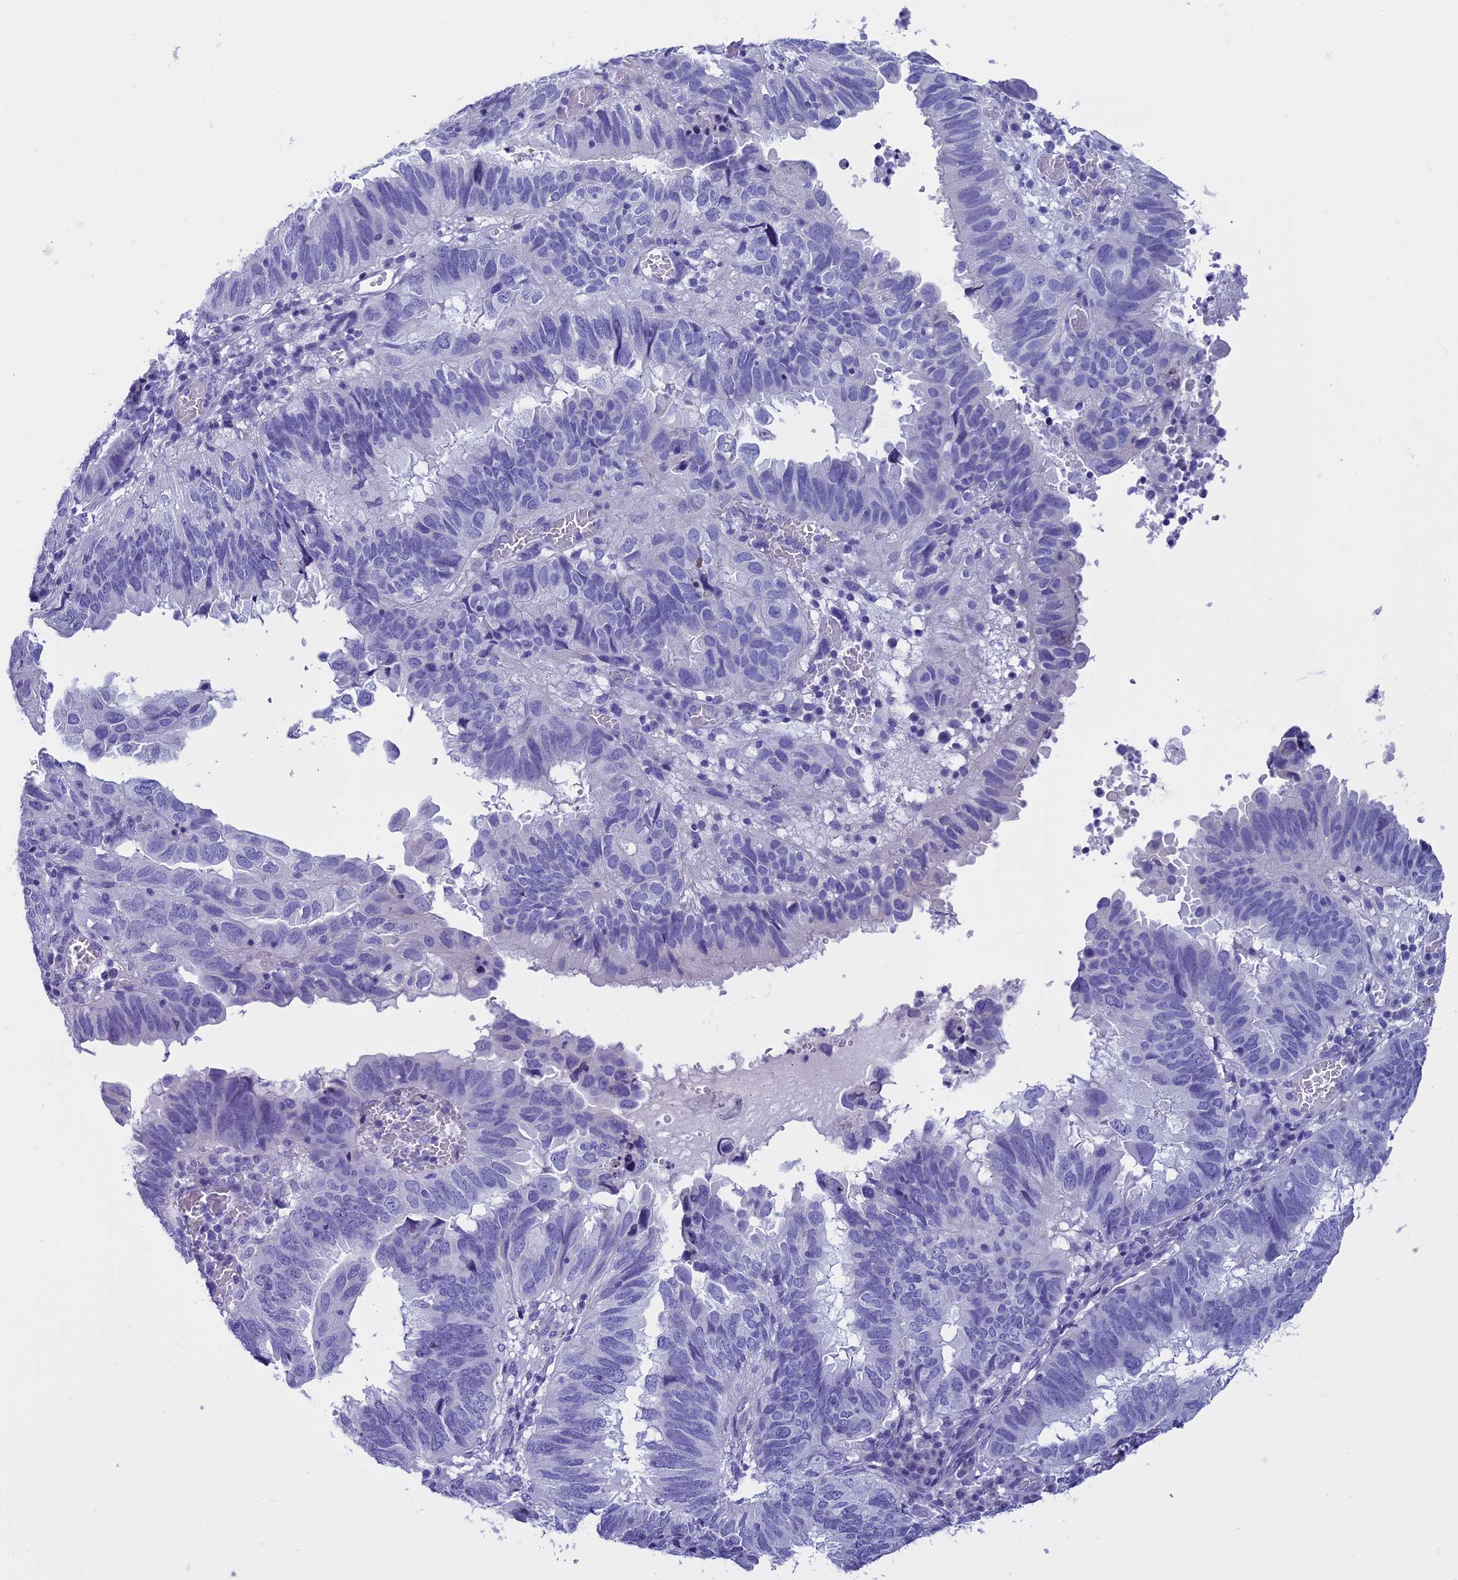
{"staining": {"intensity": "negative", "quantity": "none", "location": "none"}, "tissue": "endometrial cancer", "cell_type": "Tumor cells", "image_type": "cancer", "snomed": [{"axis": "morphology", "description": "Adenocarcinoma, NOS"}, {"axis": "topography", "description": "Uterus"}], "caption": "This is a histopathology image of IHC staining of endometrial adenocarcinoma, which shows no staining in tumor cells. (DAB immunohistochemistry (IHC) with hematoxylin counter stain).", "gene": "KCTD14", "patient": {"sex": "female", "age": 77}}